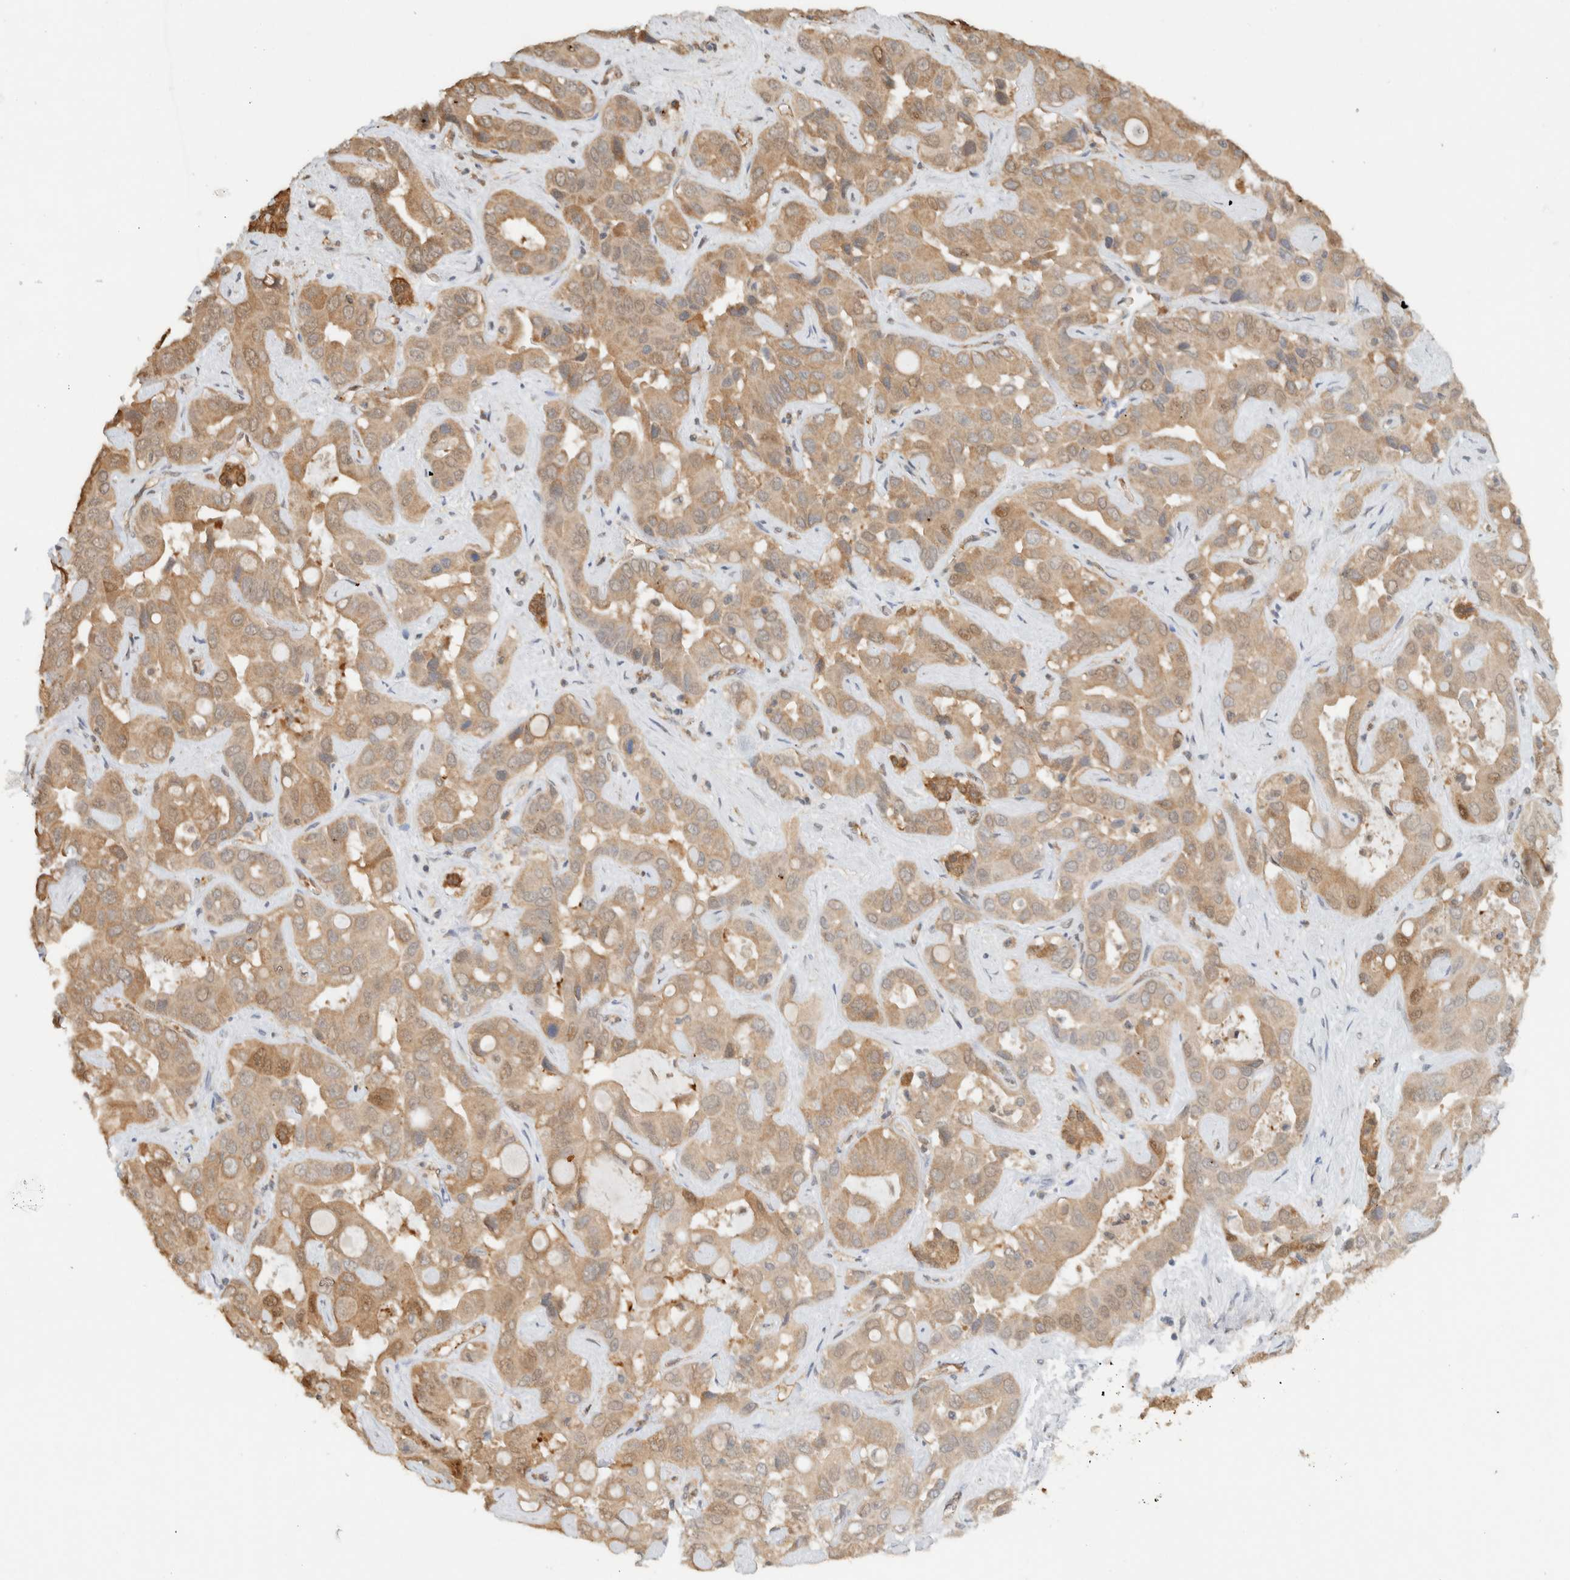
{"staining": {"intensity": "moderate", "quantity": ">75%", "location": "cytoplasmic/membranous,nuclear"}, "tissue": "liver cancer", "cell_type": "Tumor cells", "image_type": "cancer", "snomed": [{"axis": "morphology", "description": "Cholangiocarcinoma"}, {"axis": "topography", "description": "Liver"}], "caption": "About >75% of tumor cells in human cholangiocarcinoma (liver) display moderate cytoplasmic/membranous and nuclear protein positivity as visualized by brown immunohistochemical staining.", "gene": "CA13", "patient": {"sex": "female", "age": 52}}